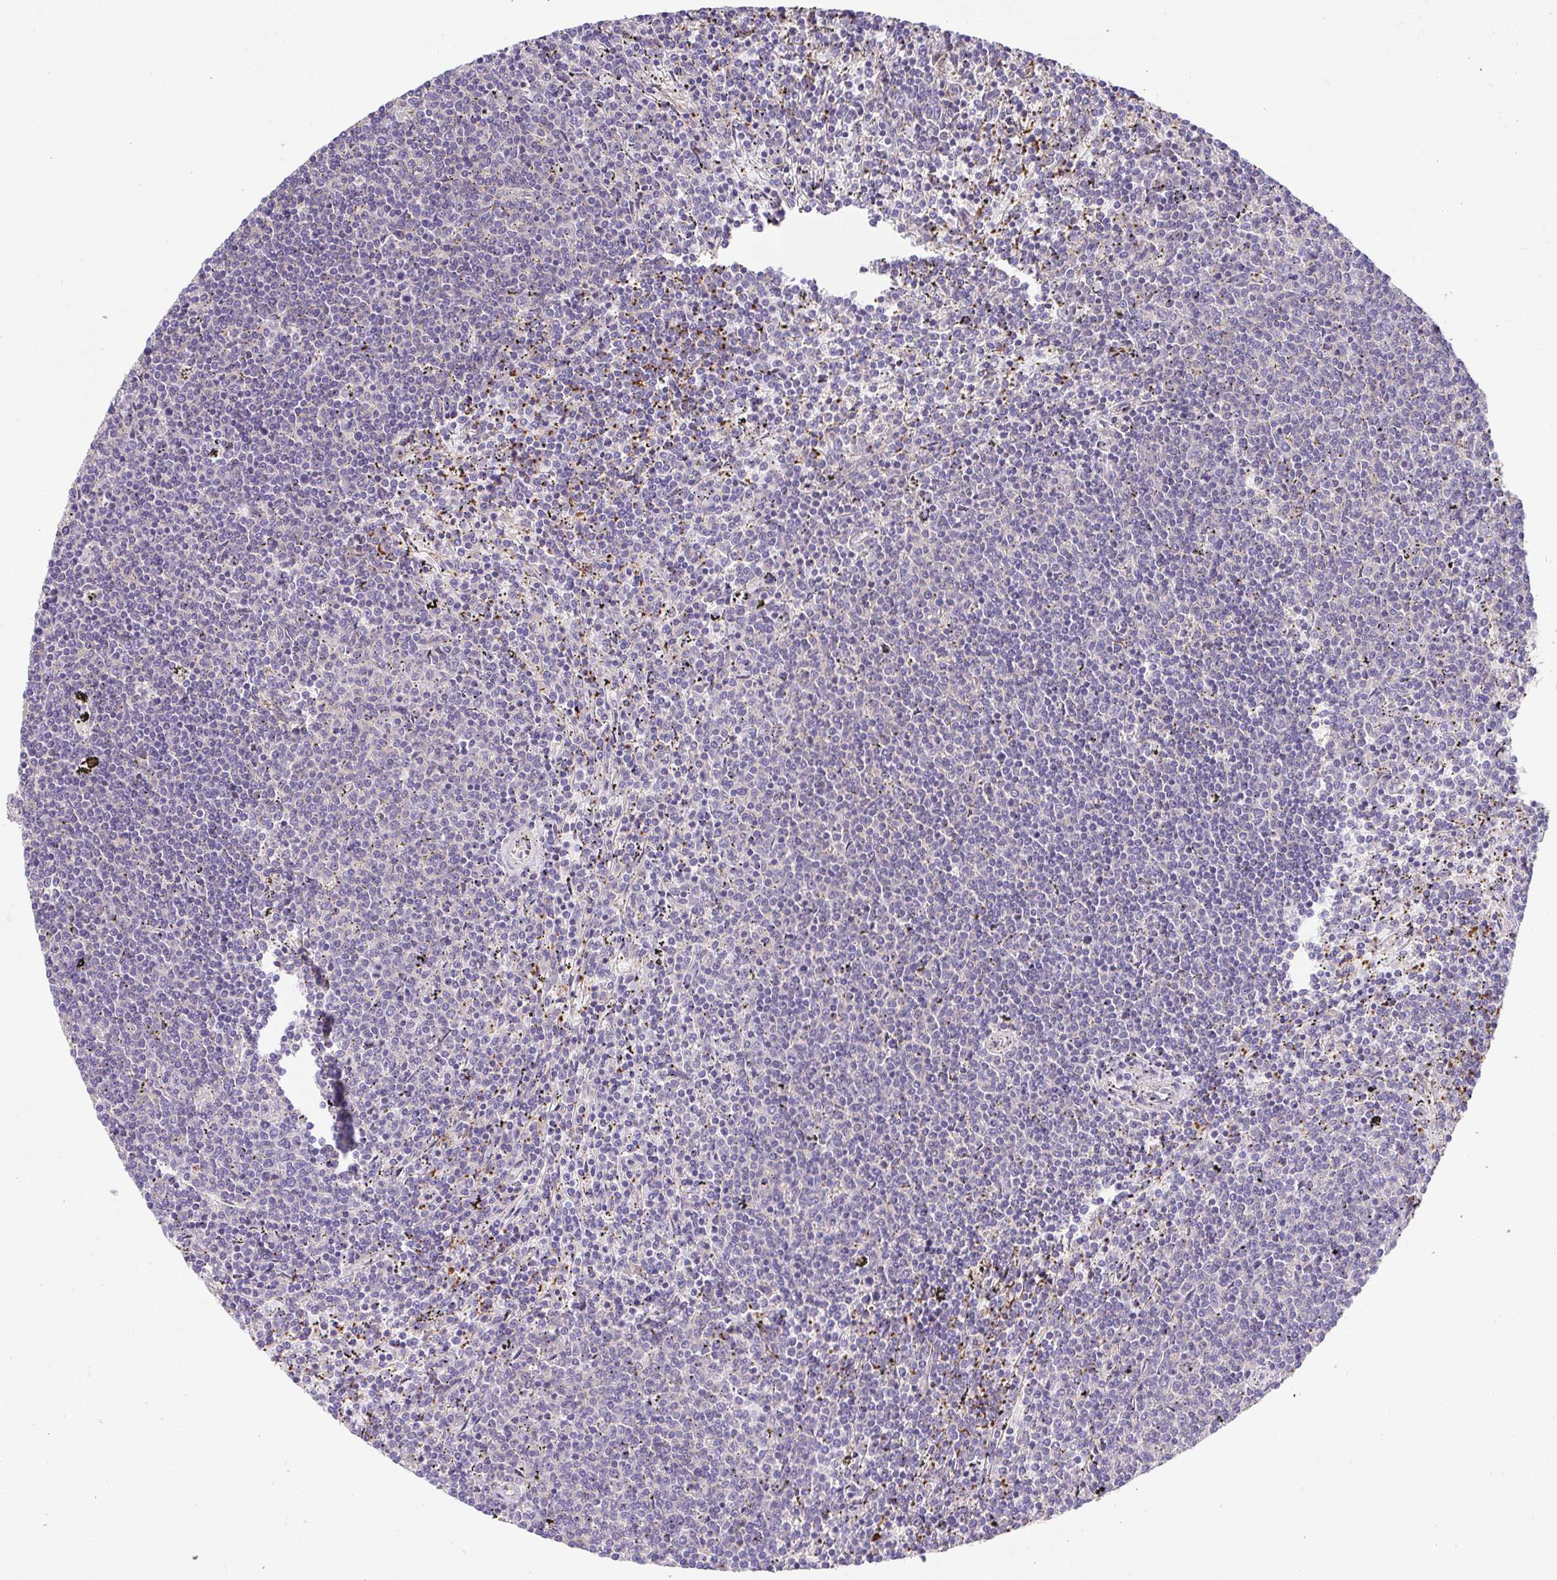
{"staining": {"intensity": "negative", "quantity": "none", "location": "none"}, "tissue": "lymphoma", "cell_type": "Tumor cells", "image_type": "cancer", "snomed": [{"axis": "morphology", "description": "Malignant lymphoma, non-Hodgkin's type, Low grade"}, {"axis": "topography", "description": "Spleen"}], "caption": "Image shows no protein staining in tumor cells of low-grade malignant lymphoma, non-Hodgkin's type tissue. The staining is performed using DAB (3,3'-diaminobenzidine) brown chromogen with nuclei counter-stained in using hematoxylin.", "gene": "PRR14L", "patient": {"sex": "female", "age": 50}}